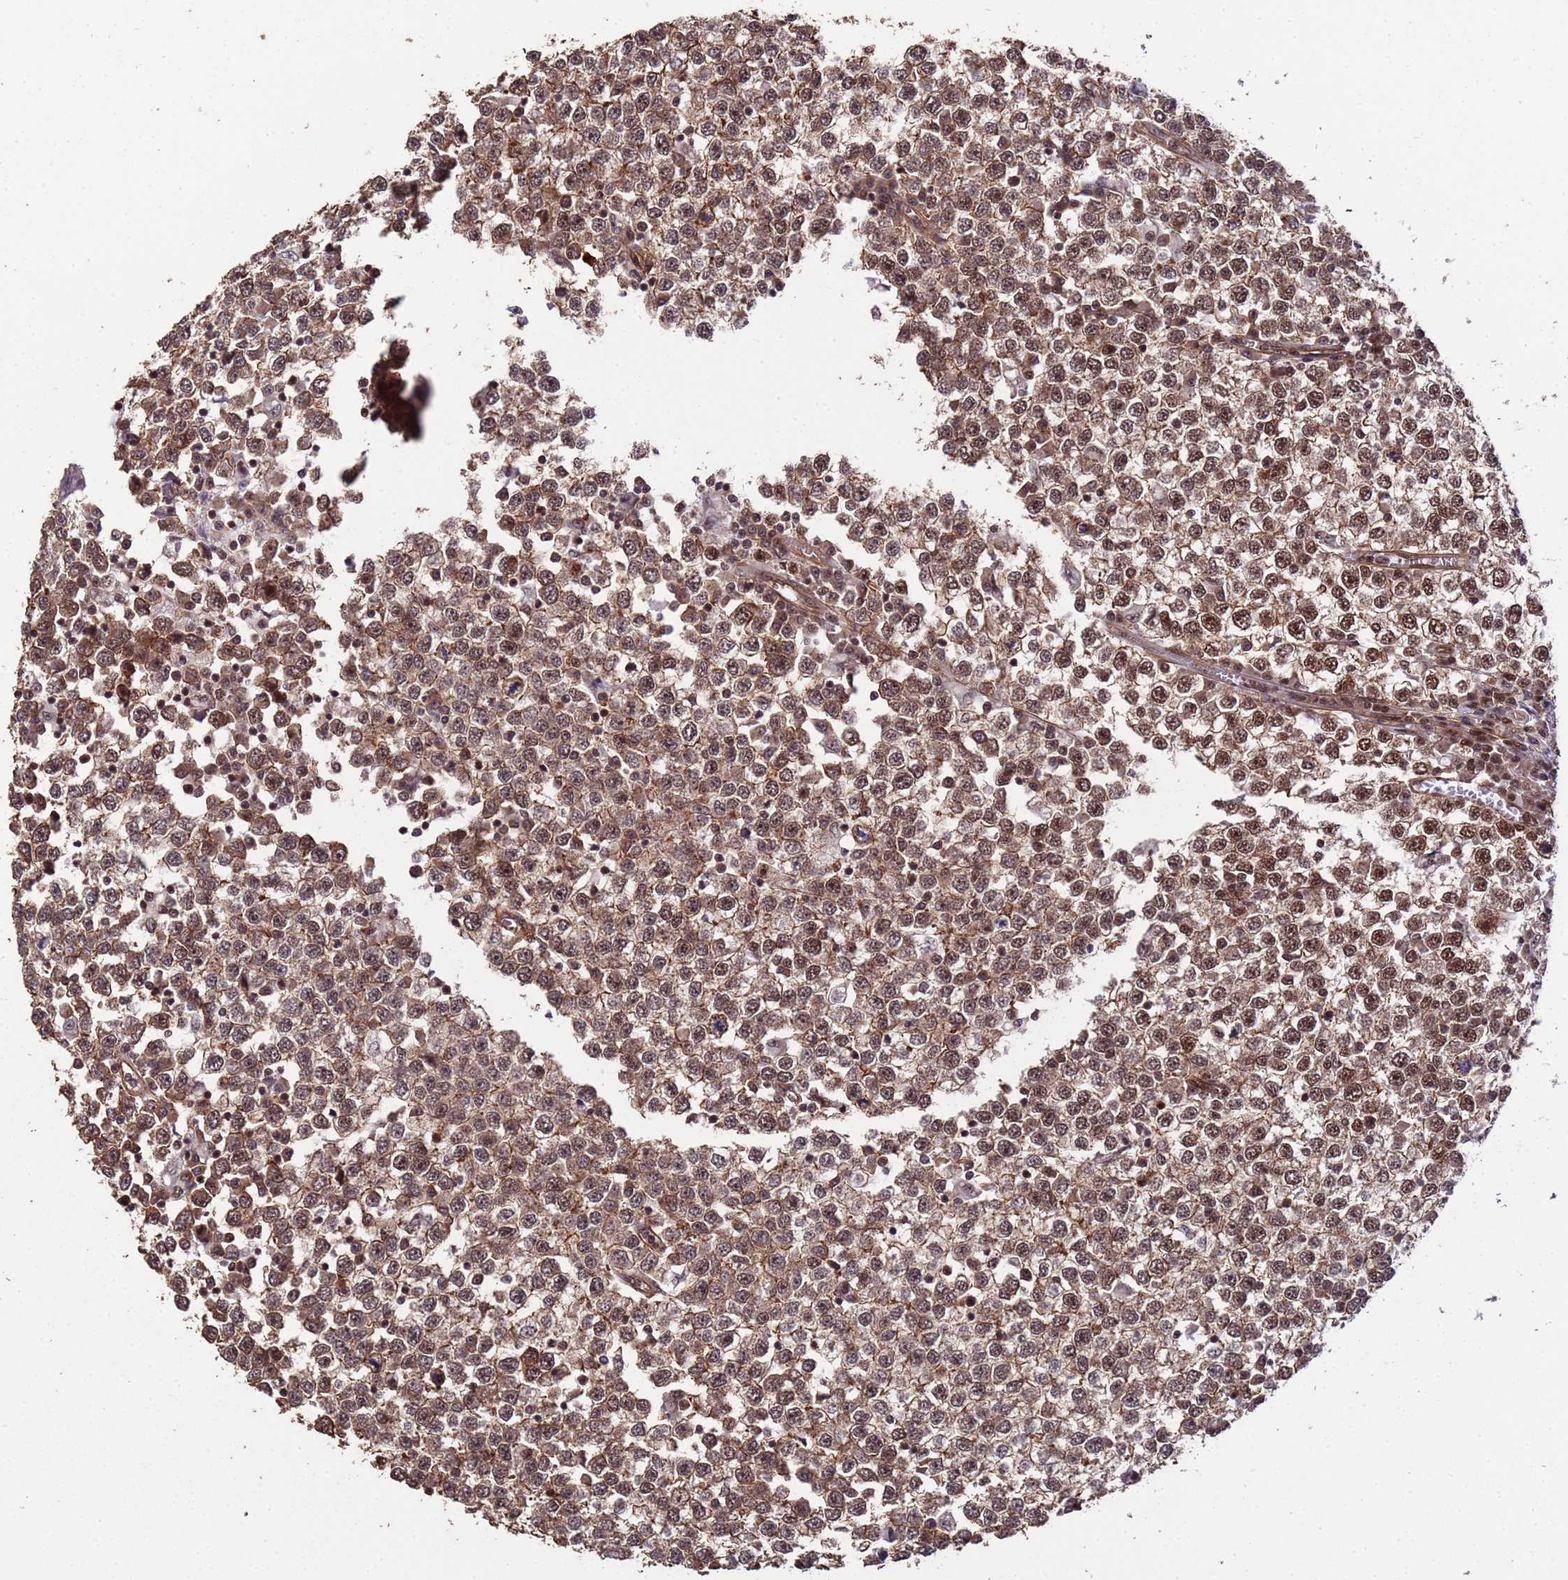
{"staining": {"intensity": "strong", "quantity": ">75%", "location": "cytoplasmic/membranous,nuclear"}, "tissue": "testis cancer", "cell_type": "Tumor cells", "image_type": "cancer", "snomed": [{"axis": "morphology", "description": "Seminoma, NOS"}, {"axis": "topography", "description": "Testis"}], "caption": "Protein expression analysis of human seminoma (testis) reveals strong cytoplasmic/membranous and nuclear positivity in about >75% of tumor cells. (DAB (3,3'-diaminobenzidine) IHC with brightfield microscopy, high magnification).", "gene": "SYF2", "patient": {"sex": "male", "age": 65}}